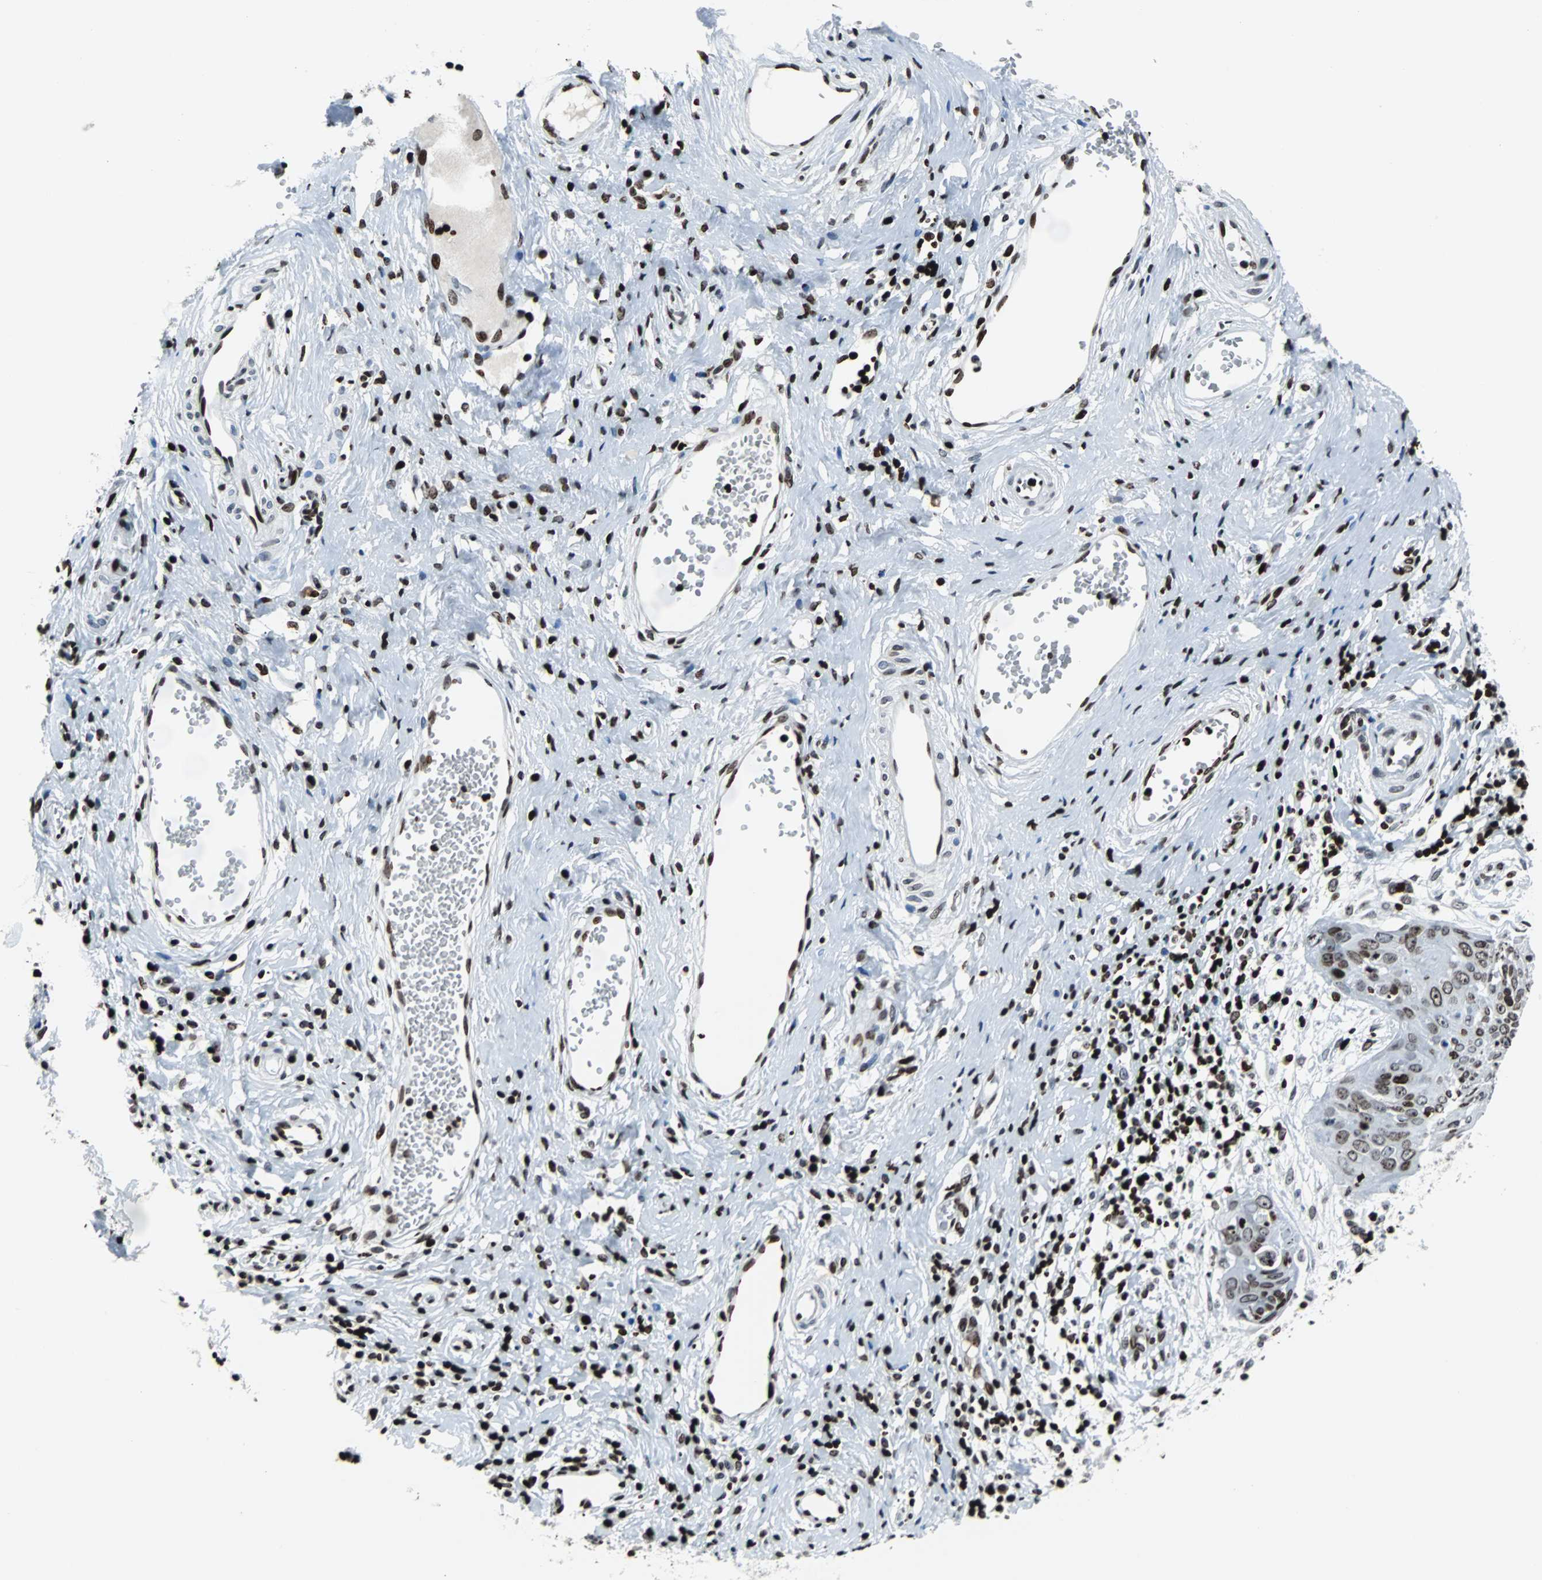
{"staining": {"intensity": "strong", "quantity": ">75%", "location": "nuclear"}, "tissue": "cervical cancer", "cell_type": "Tumor cells", "image_type": "cancer", "snomed": [{"axis": "morphology", "description": "Squamous cell carcinoma, NOS"}, {"axis": "topography", "description": "Cervix"}], "caption": "Cervical cancer (squamous cell carcinoma) stained for a protein exhibits strong nuclear positivity in tumor cells.", "gene": "ZNF131", "patient": {"sex": "female", "age": 38}}